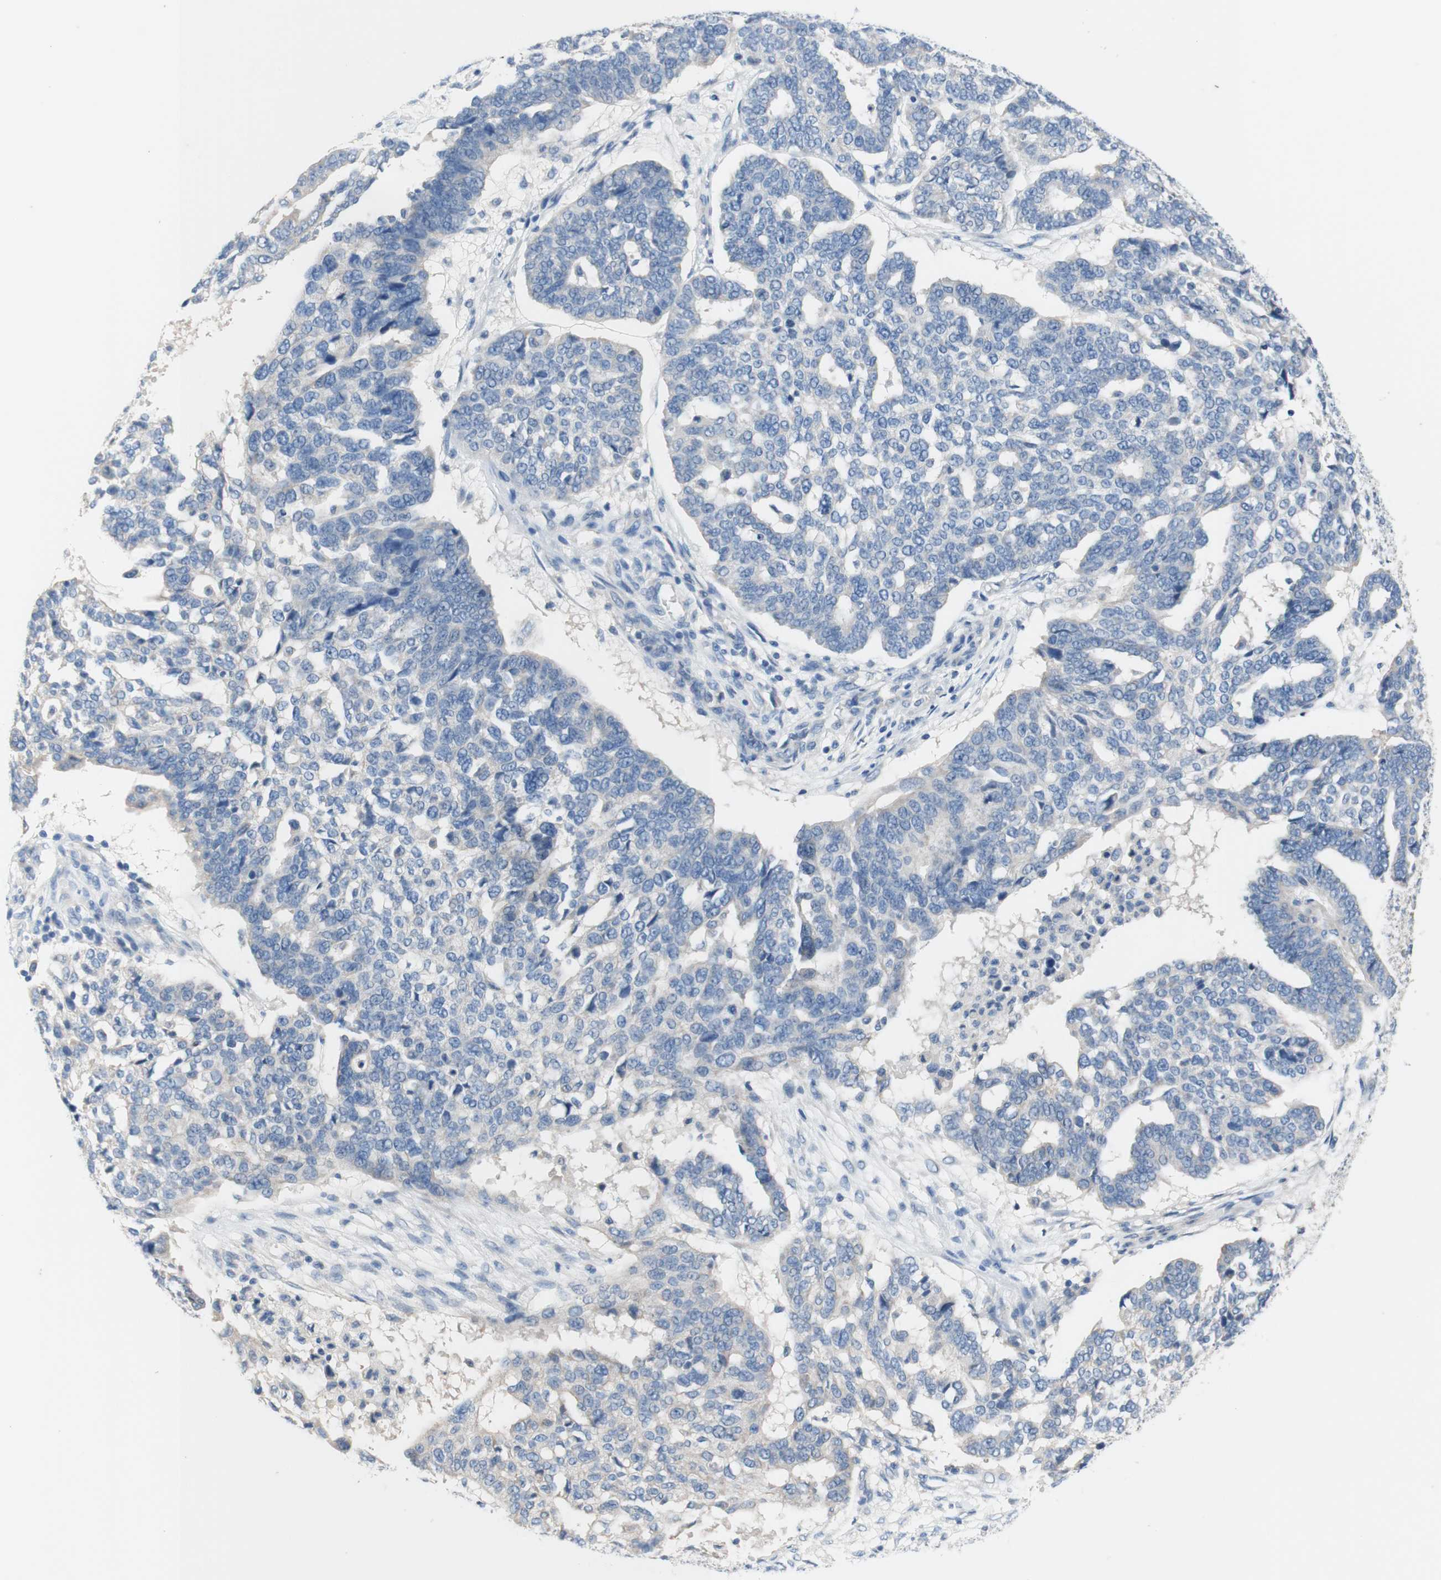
{"staining": {"intensity": "negative", "quantity": "none", "location": "none"}, "tissue": "ovarian cancer", "cell_type": "Tumor cells", "image_type": "cancer", "snomed": [{"axis": "morphology", "description": "Cystadenocarcinoma, serous, NOS"}, {"axis": "topography", "description": "Ovary"}], "caption": "This histopathology image is of ovarian serous cystadenocarcinoma stained with IHC to label a protein in brown with the nuclei are counter-stained blue. There is no positivity in tumor cells.", "gene": "F3", "patient": {"sex": "female", "age": 59}}